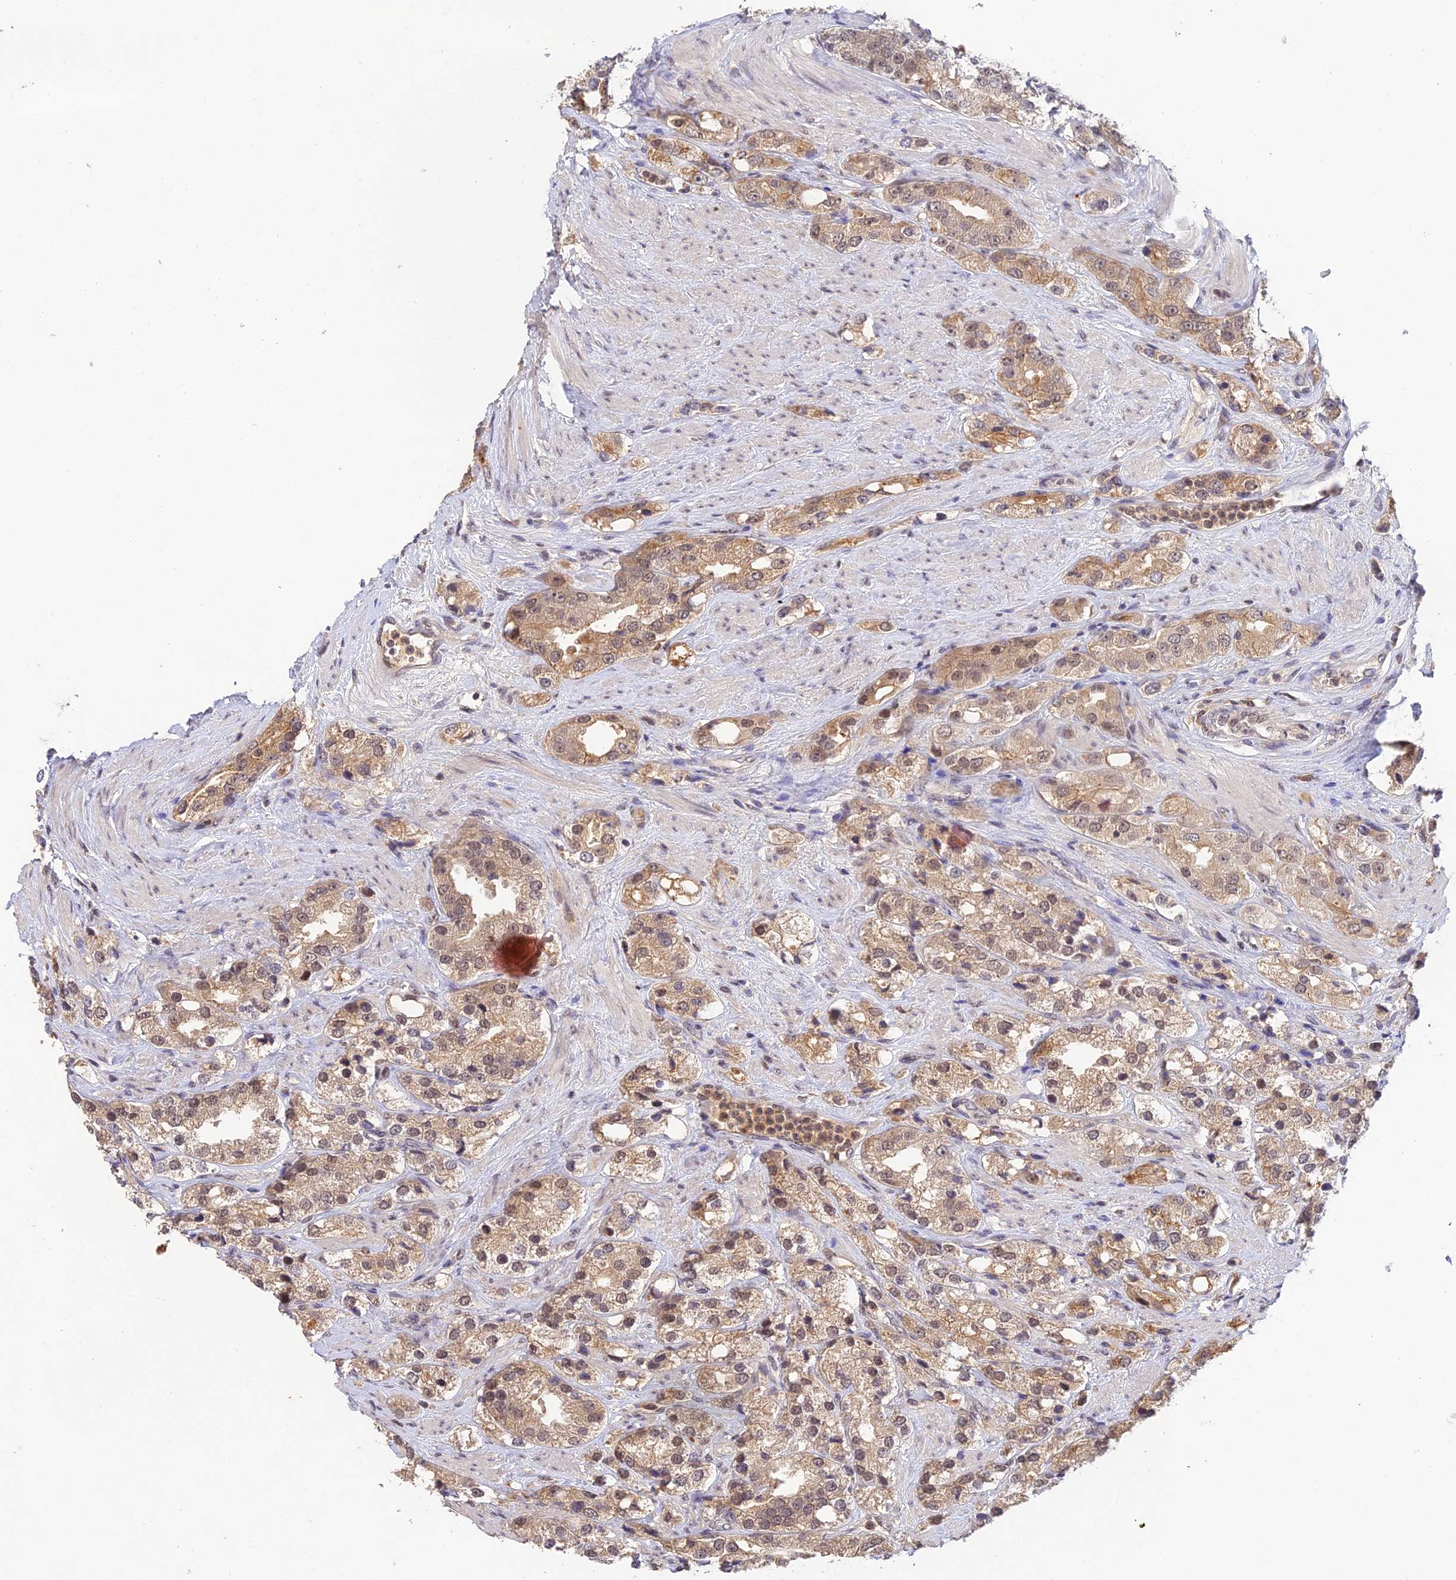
{"staining": {"intensity": "moderate", "quantity": ">75%", "location": "cytoplasmic/membranous,nuclear"}, "tissue": "prostate cancer", "cell_type": "Tumor cells", "image_type": "cancer", "snomed": [{"axis": "morphology", "description": "Adenocarcinoma, NOS"}, {"axis": "topography", "description": "Prostate"}], "caption": "An image showing moderate cytoplasmic/membranous and nuclear expression in approximately >75% of tumor cells in prostate cancer (adenocarcinoma), as visualized by brown immunohistochemical staining.", "gene": "ZNF436", "patient": {"sex": "male", "age": 79}}